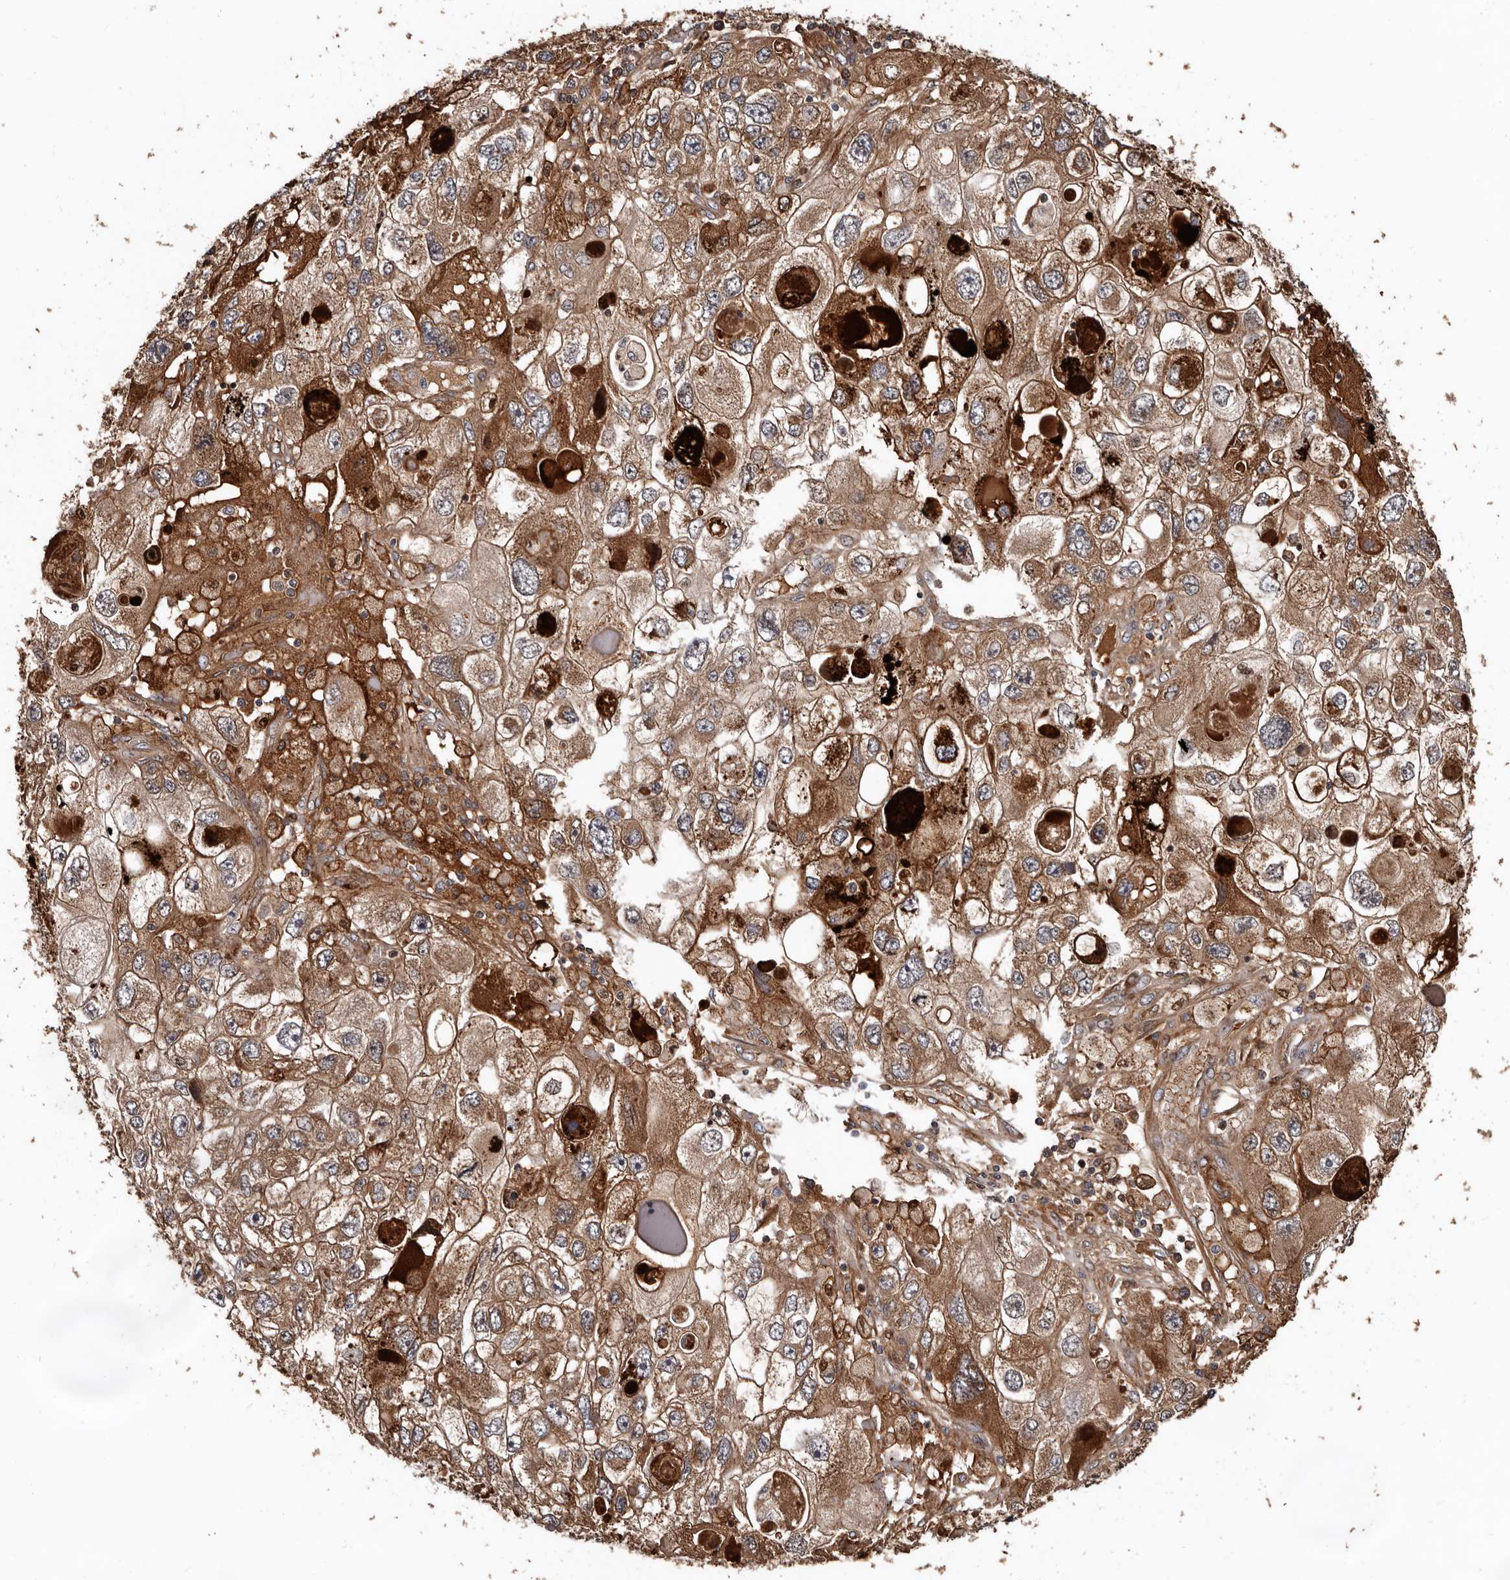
{"staining": {"intensity": "moderate", "quantity": ">75%", "location": "cytoplasmic/membranous"}, "tissue": "endometrial cancer", "cell_type": "Tumor cells", "image_type": "cancer", "snomed": [{"axis": "morphology", "description": "Adenocarcinoma, NOS"}, {"axis": "topography", "description": "Endometrium"}], "caption": "Immunohistochemical staining of human endometrial cancer exhibits medium levels of moderate cytoplasmic/membranous protein staining in about >75% of tumor cells.", "gene": "WEE2", "patient": {"sex": "female", "age": 49}}